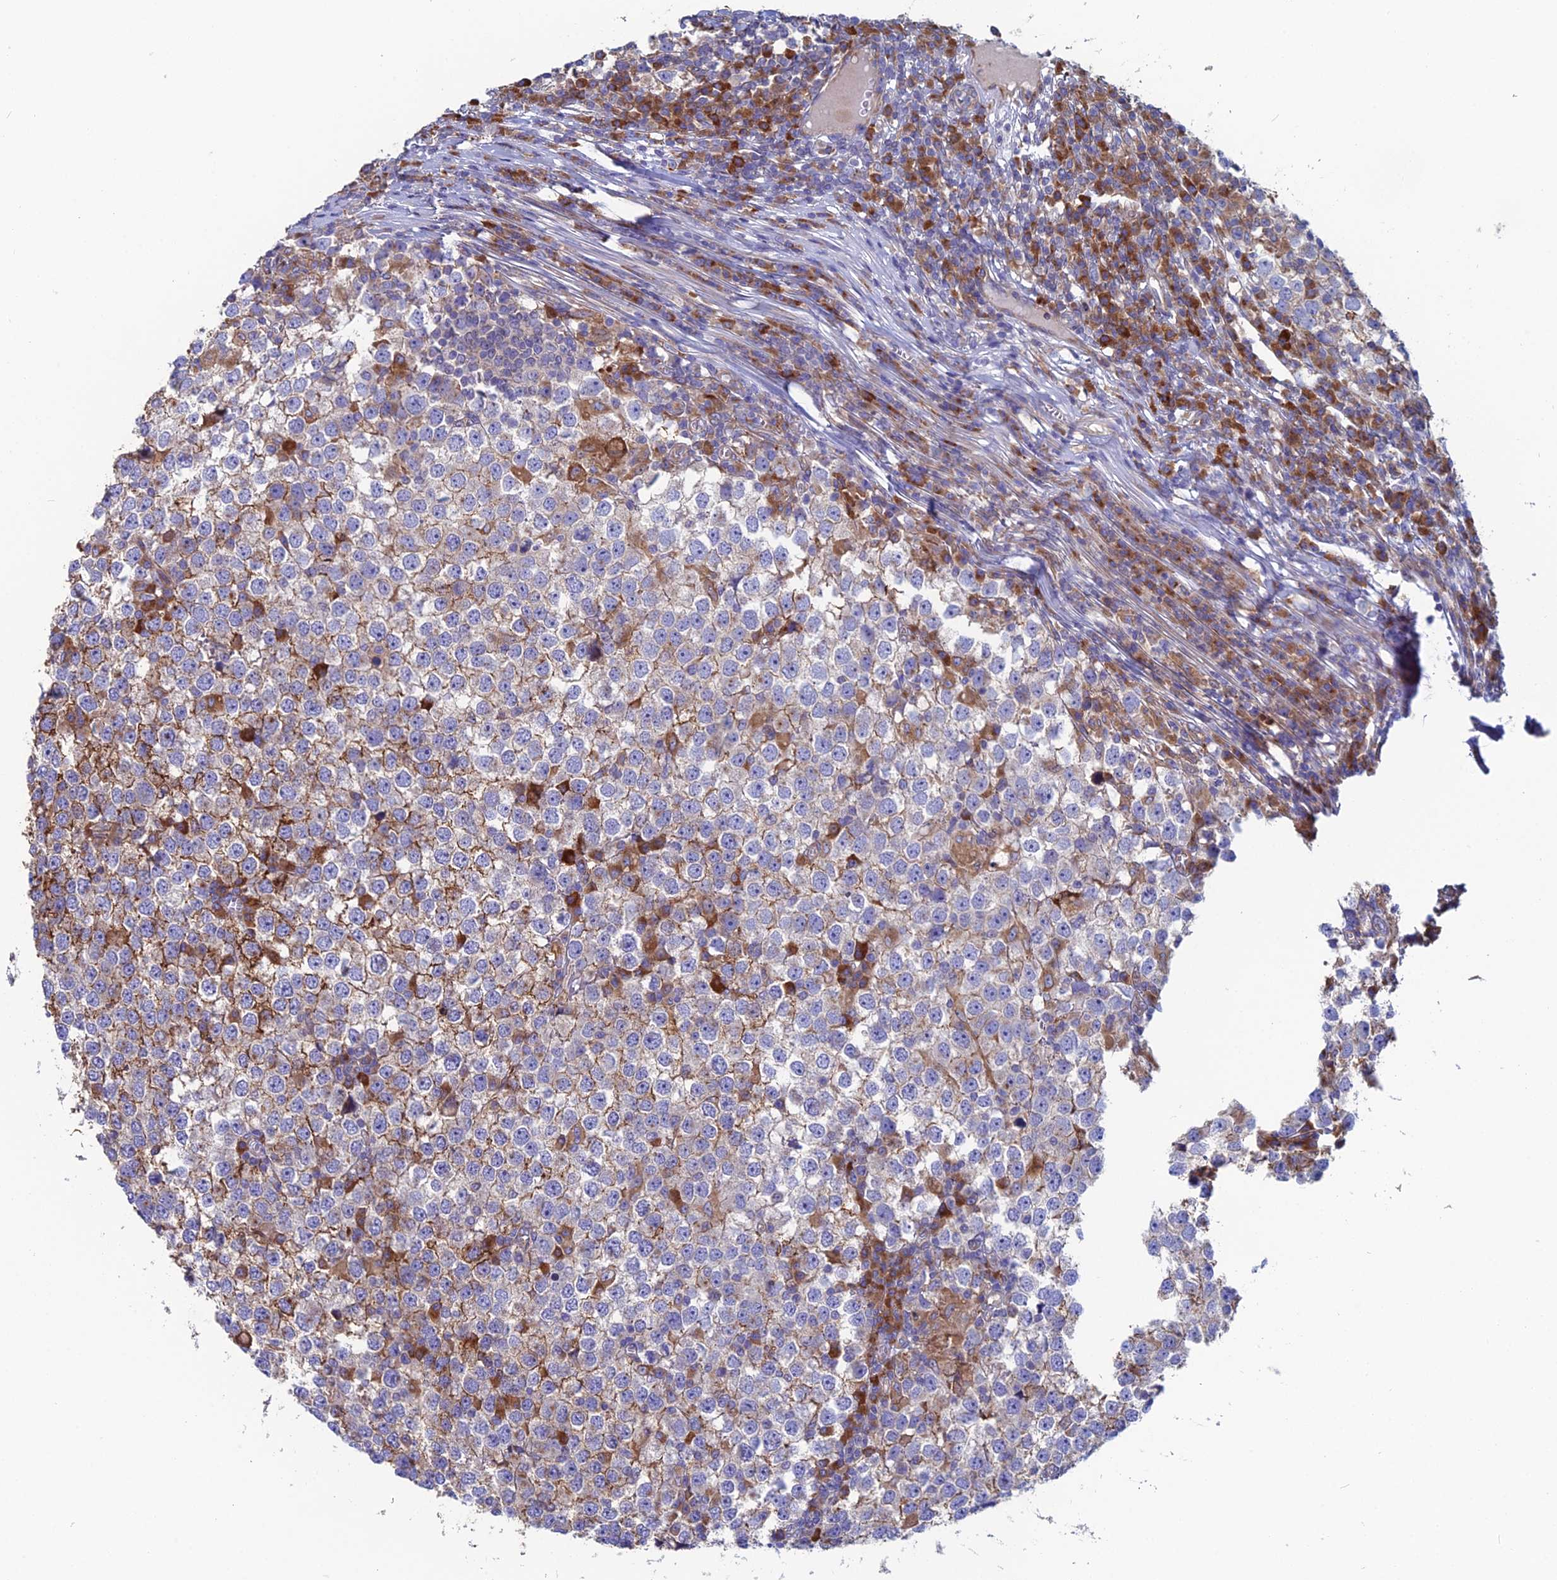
{"staining": {"intensity": "moderate", "quantity": "<25%", "location": "cytoplasmic/membranous"}, "tissue": "testis cancer", "cell_type": "Tumor cells", "image_type": "cancer", "snomed": [{"axis": "morphology", "description": "Seminoma, NOS"}, {"axis": "topography", "description": "Testis"}], "caption": "Approximately <25% of tumor cells in testis cancer (seminoma) demonstrate moderate cytoplasmic/membranous protein staining as visualized by brown immunohistochemical staining.", "gene": "CLCN3", "patient": {"sex": "male", "age": 65}}